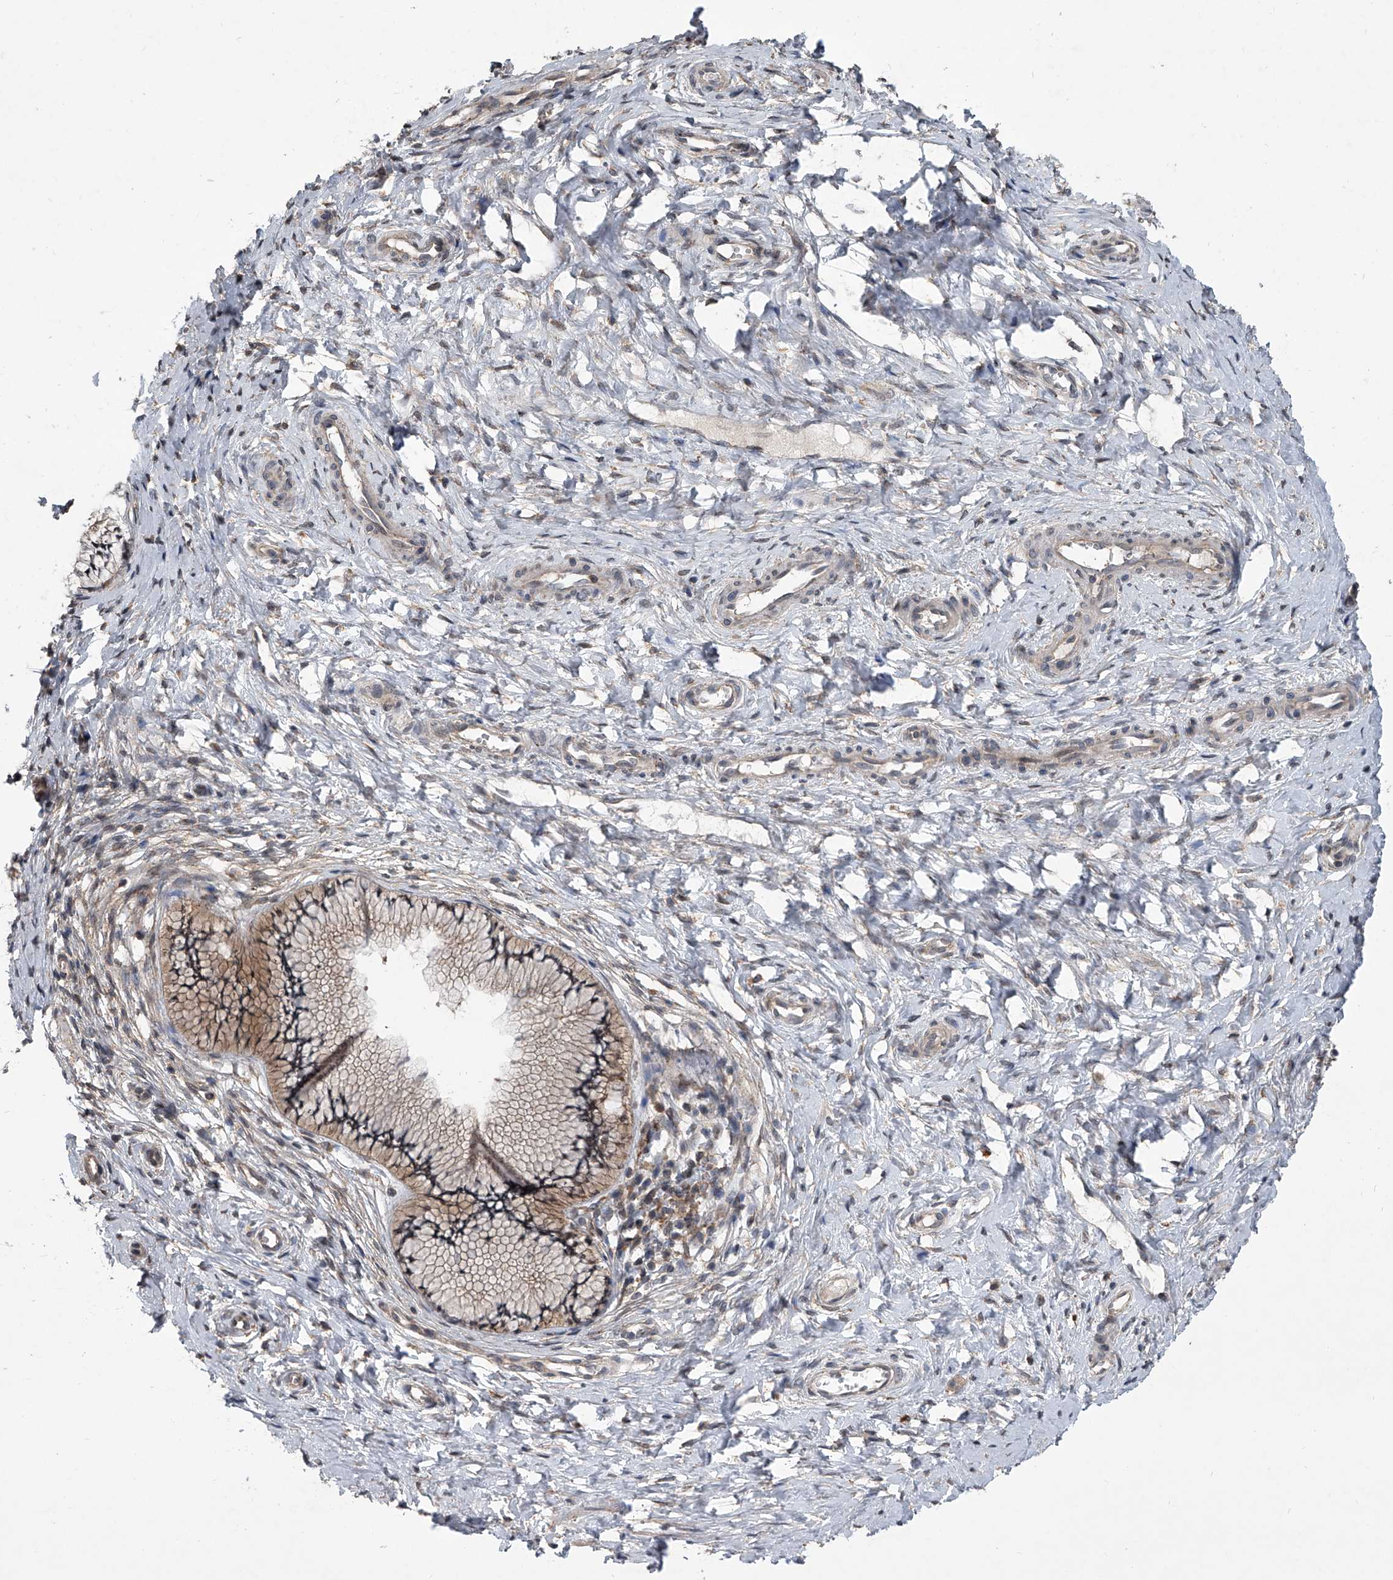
{"staining": {"intensity": "moderate", "quantity": ">75%", "location": "cytoplasmic/membranous"}, "tissue": "cervix", "cell_type": "Glandular cells", "image_type": "normal", "snomed": [{"axis": "morphology", "description": "Normal tissue, NOS"}, {"axis": "topography", "description": "Cervix"}], "caption": "The photomicrograph shows staining of unremarkable cervix, revealing moderate cytoplasmic/membranous protein expression (brown color) within glandular cells.", "gene": "GEMIN8", "patient": {"sex": "female", "age": 36}}